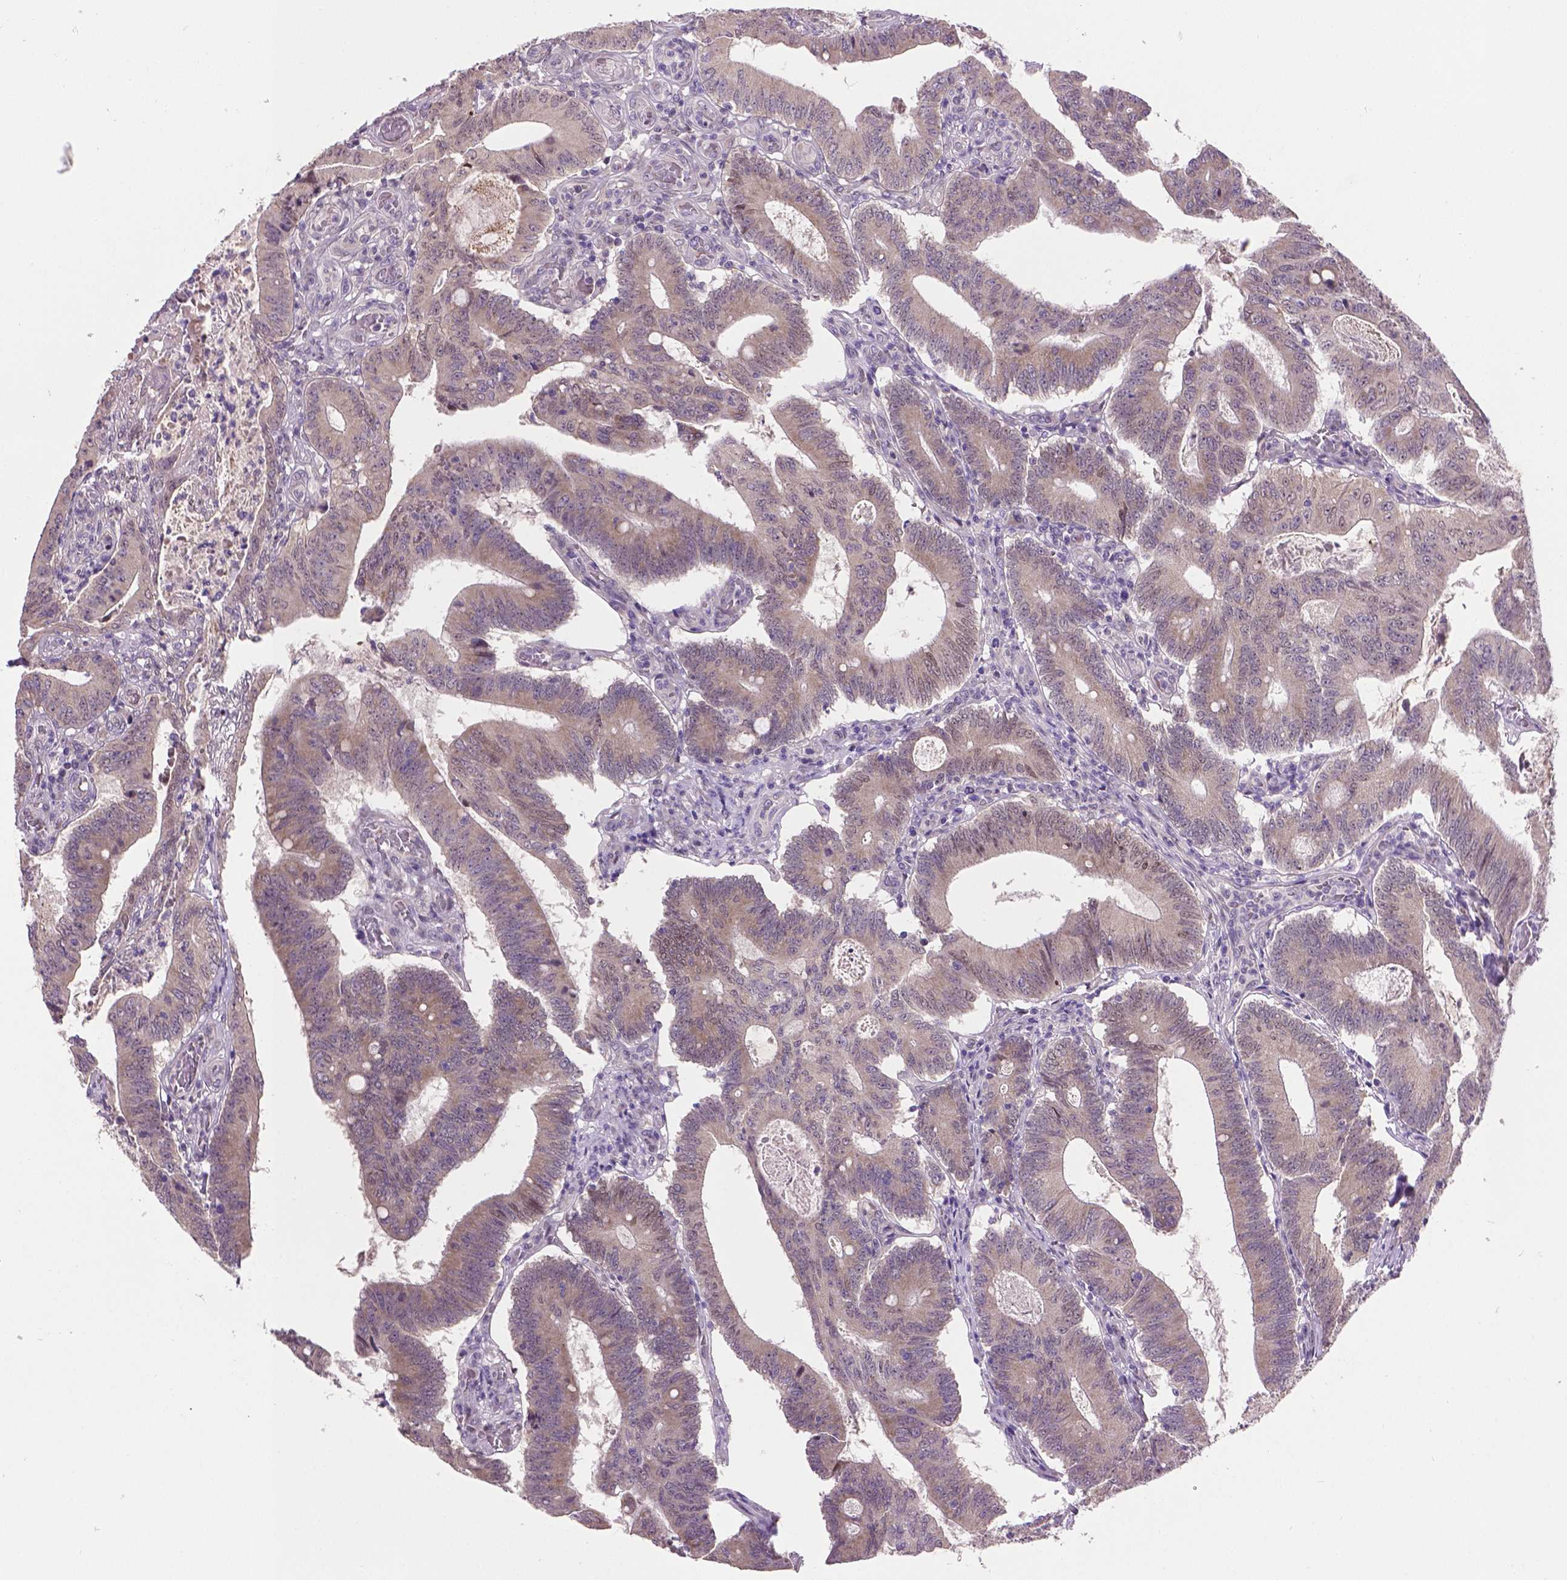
{"staining": {"intensity": "negative", "quantity": "none", "location": "none"}, "tissue": "colorectal cancer", "cell_type": "Tumor cells", "image_type": "cancer", "snomed": [{"axis": "morphology", "description": "Adenocarcinoma, NOS"}, {"axis": "topography", "description": "Colon"}], "caption": "Protein analysis of colorectal cancer exhibits no significant expression in tumor cells.", "gene": "IRF6", "patient": {"sex": "female", "age": 70}}